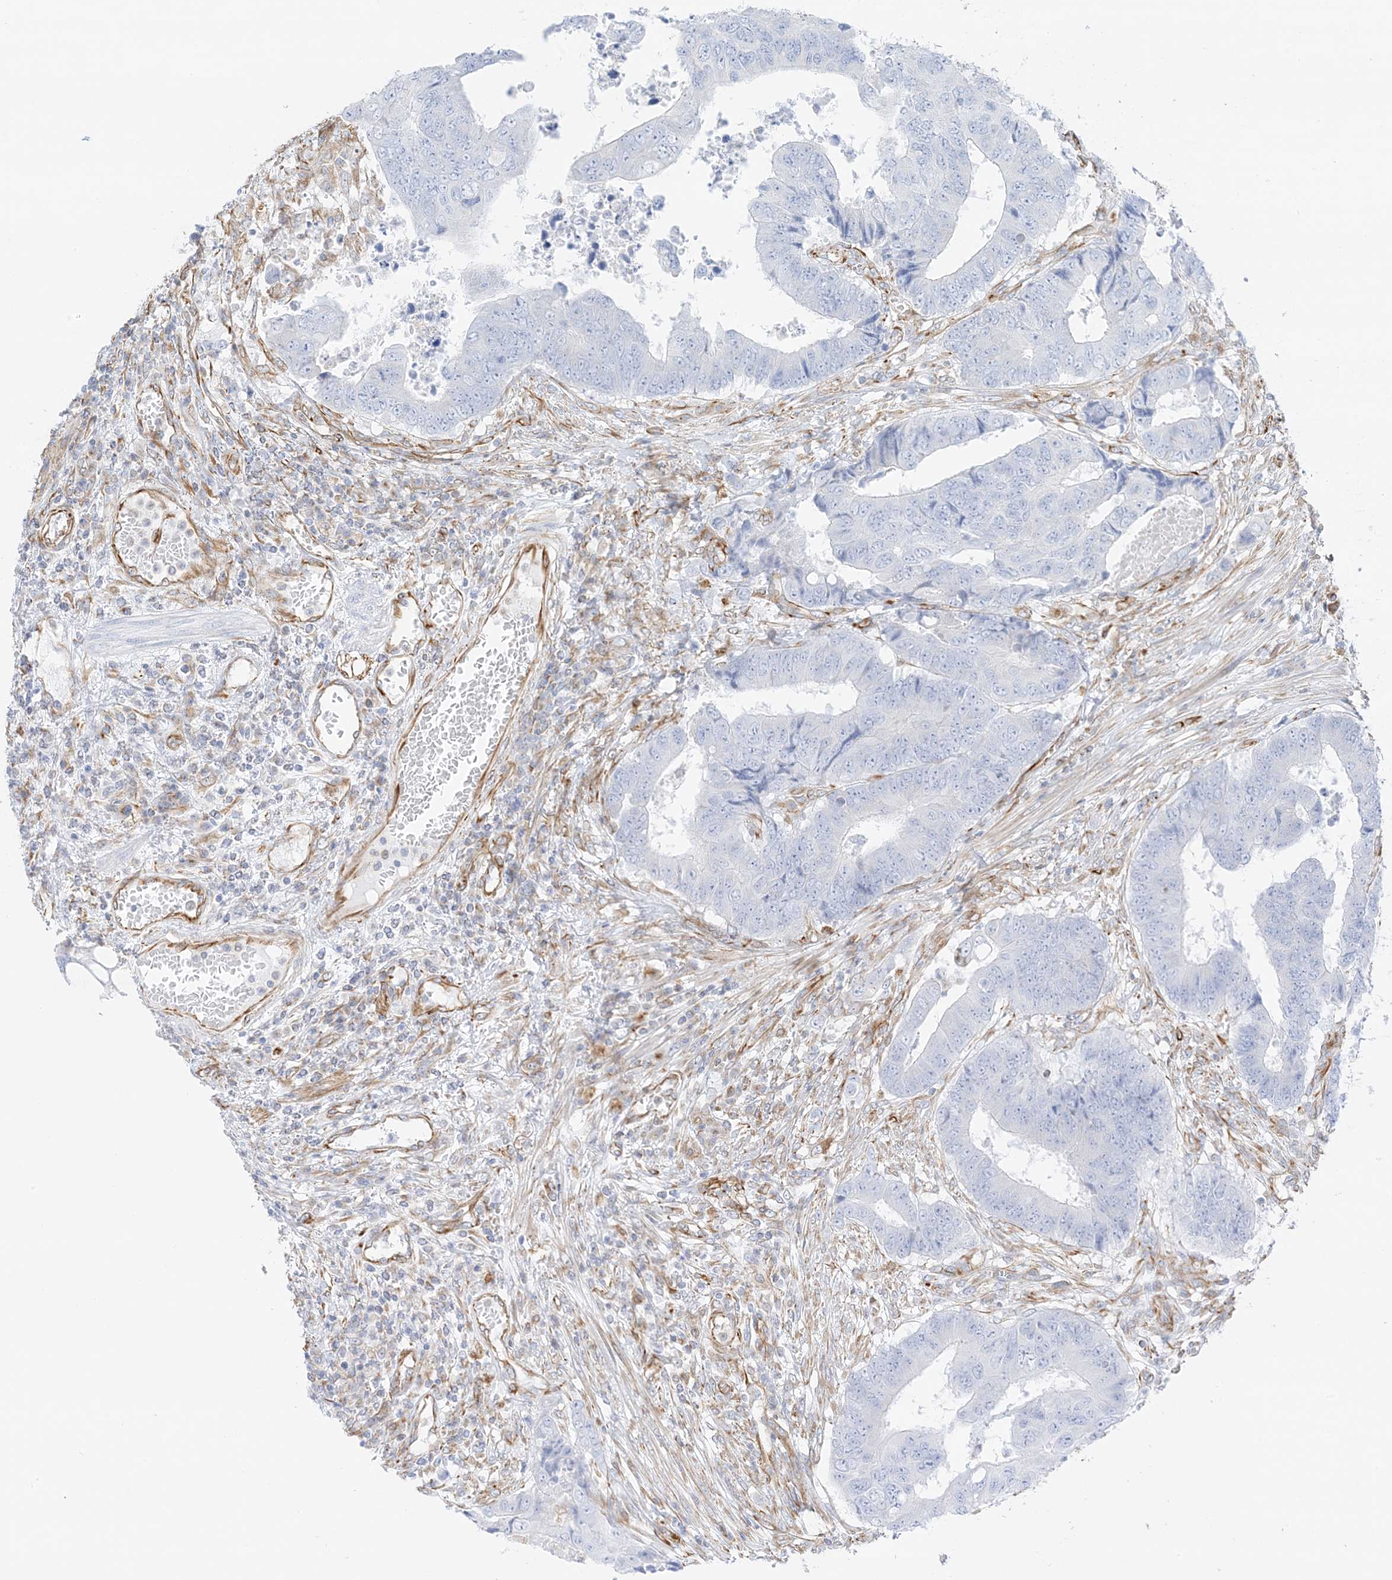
{"staining": {"intensity": "negative", "quantity": "none", "location": "none"}, "tissue": "colorectal cancer", "cell_type": "Tumor cells", "image_type": "cancer", "snomed": [{"axis": "morphology", "description": "Adenocarcinoma, NOS"}, {"axis": "topography", "description": "Rectum"}], "caption": "An image of human colorectal adenocarcinoma is negative for staining in tumor cells.", "gene": "PID1", "patient": {"sex": "male", "age": 84}}